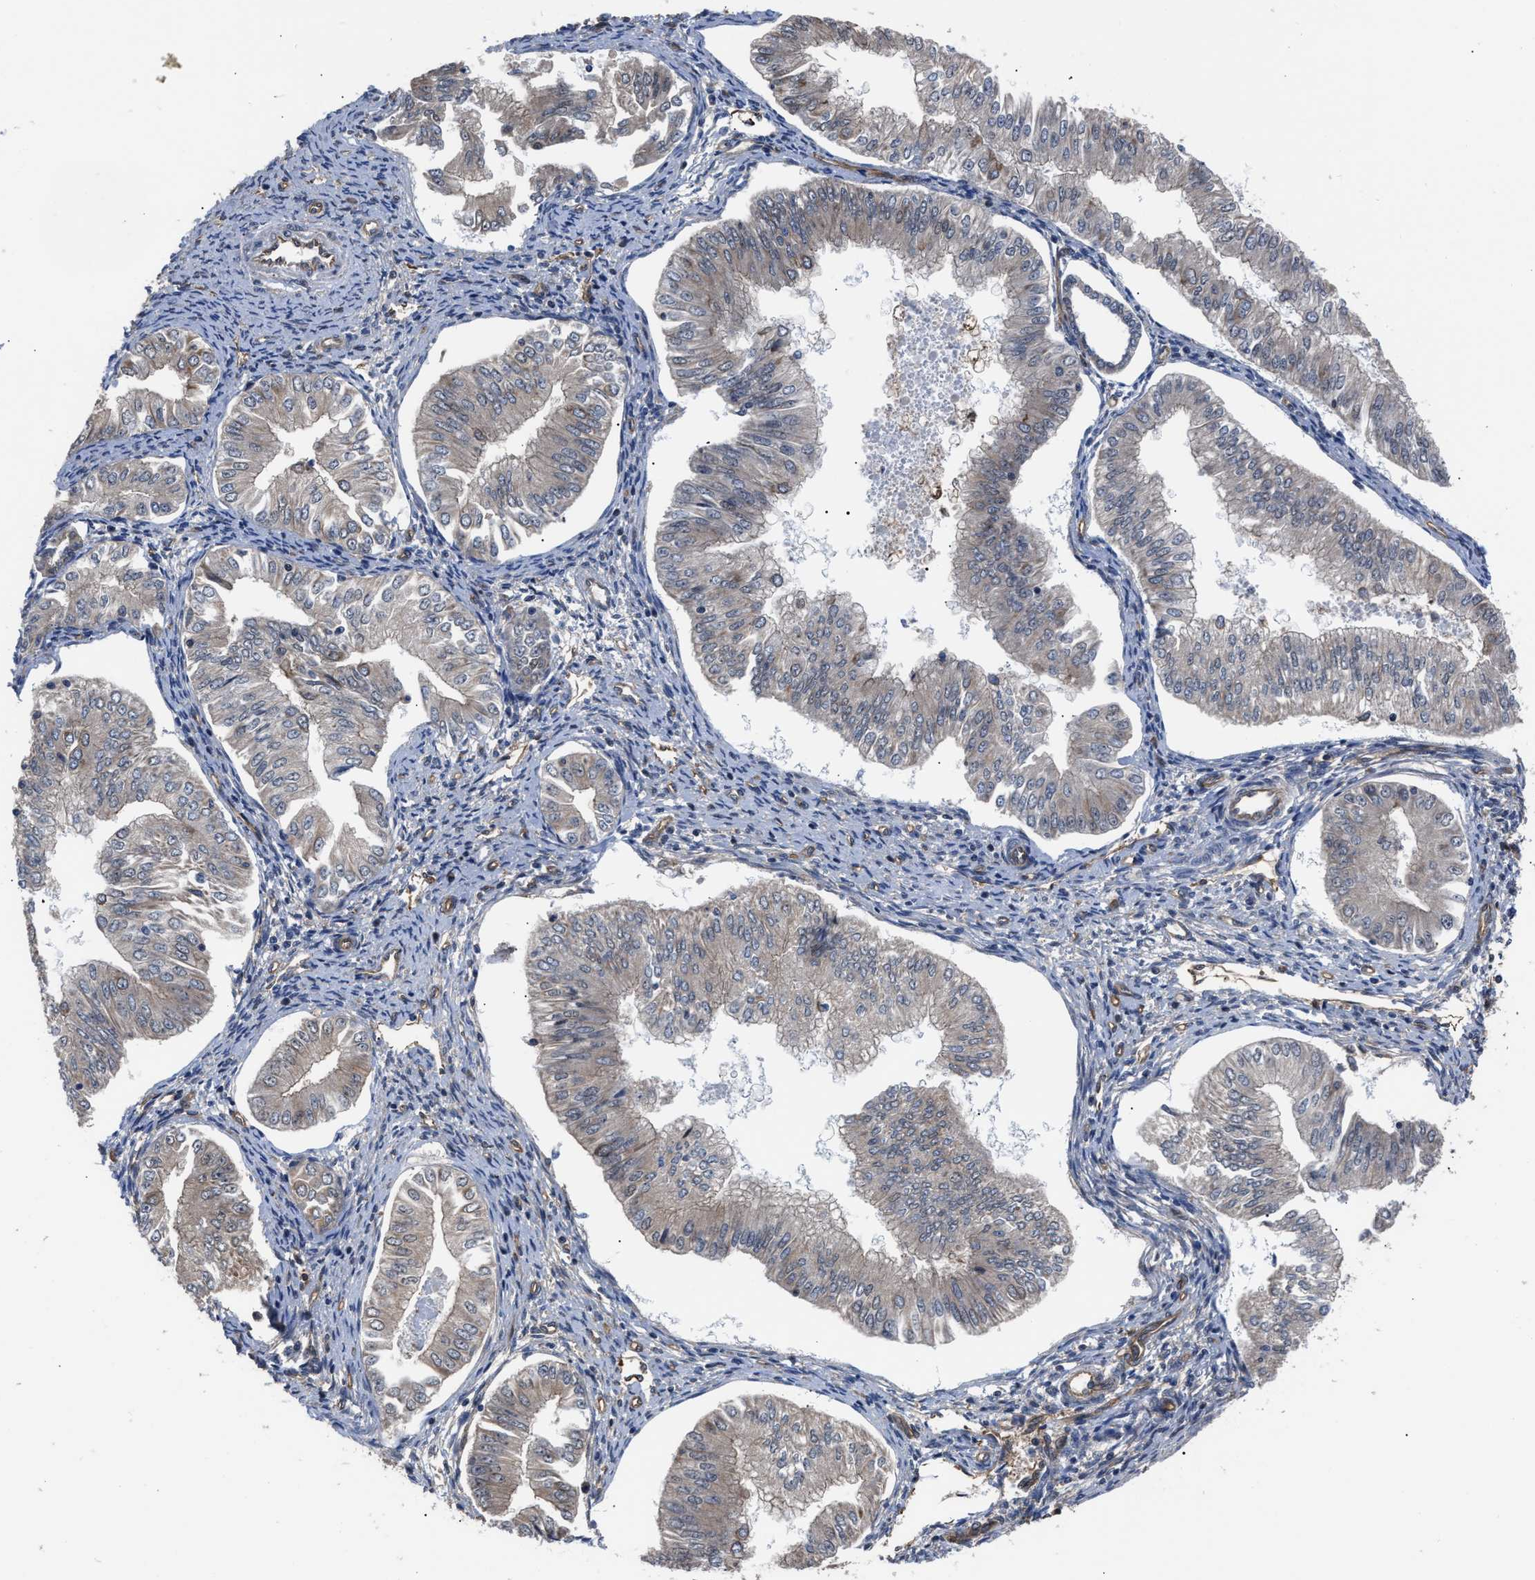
{"staining": {"intensity": "weak", "quantity": "<25%", "location": "cytoplasmic/membranous"}, "tissue": "endometrial cancer", "cell_type": "Tumor cells", "image_type": "cancer", "snomed": [{"axis": "morphology", "description": "Normal tissue, NOS"}, {"axis": "morphology", "description": "Adenocarcinoma, NOS"}, {"axis": "topography", "description": "Endometrium"}], "caption": "Endometrial cancer (adenocarcinoma) was stained to show a protein in brown. There is no significant staining in tumor cells.", "gene": "SCAI", "patient": {"sex": "female", "age": 53}}